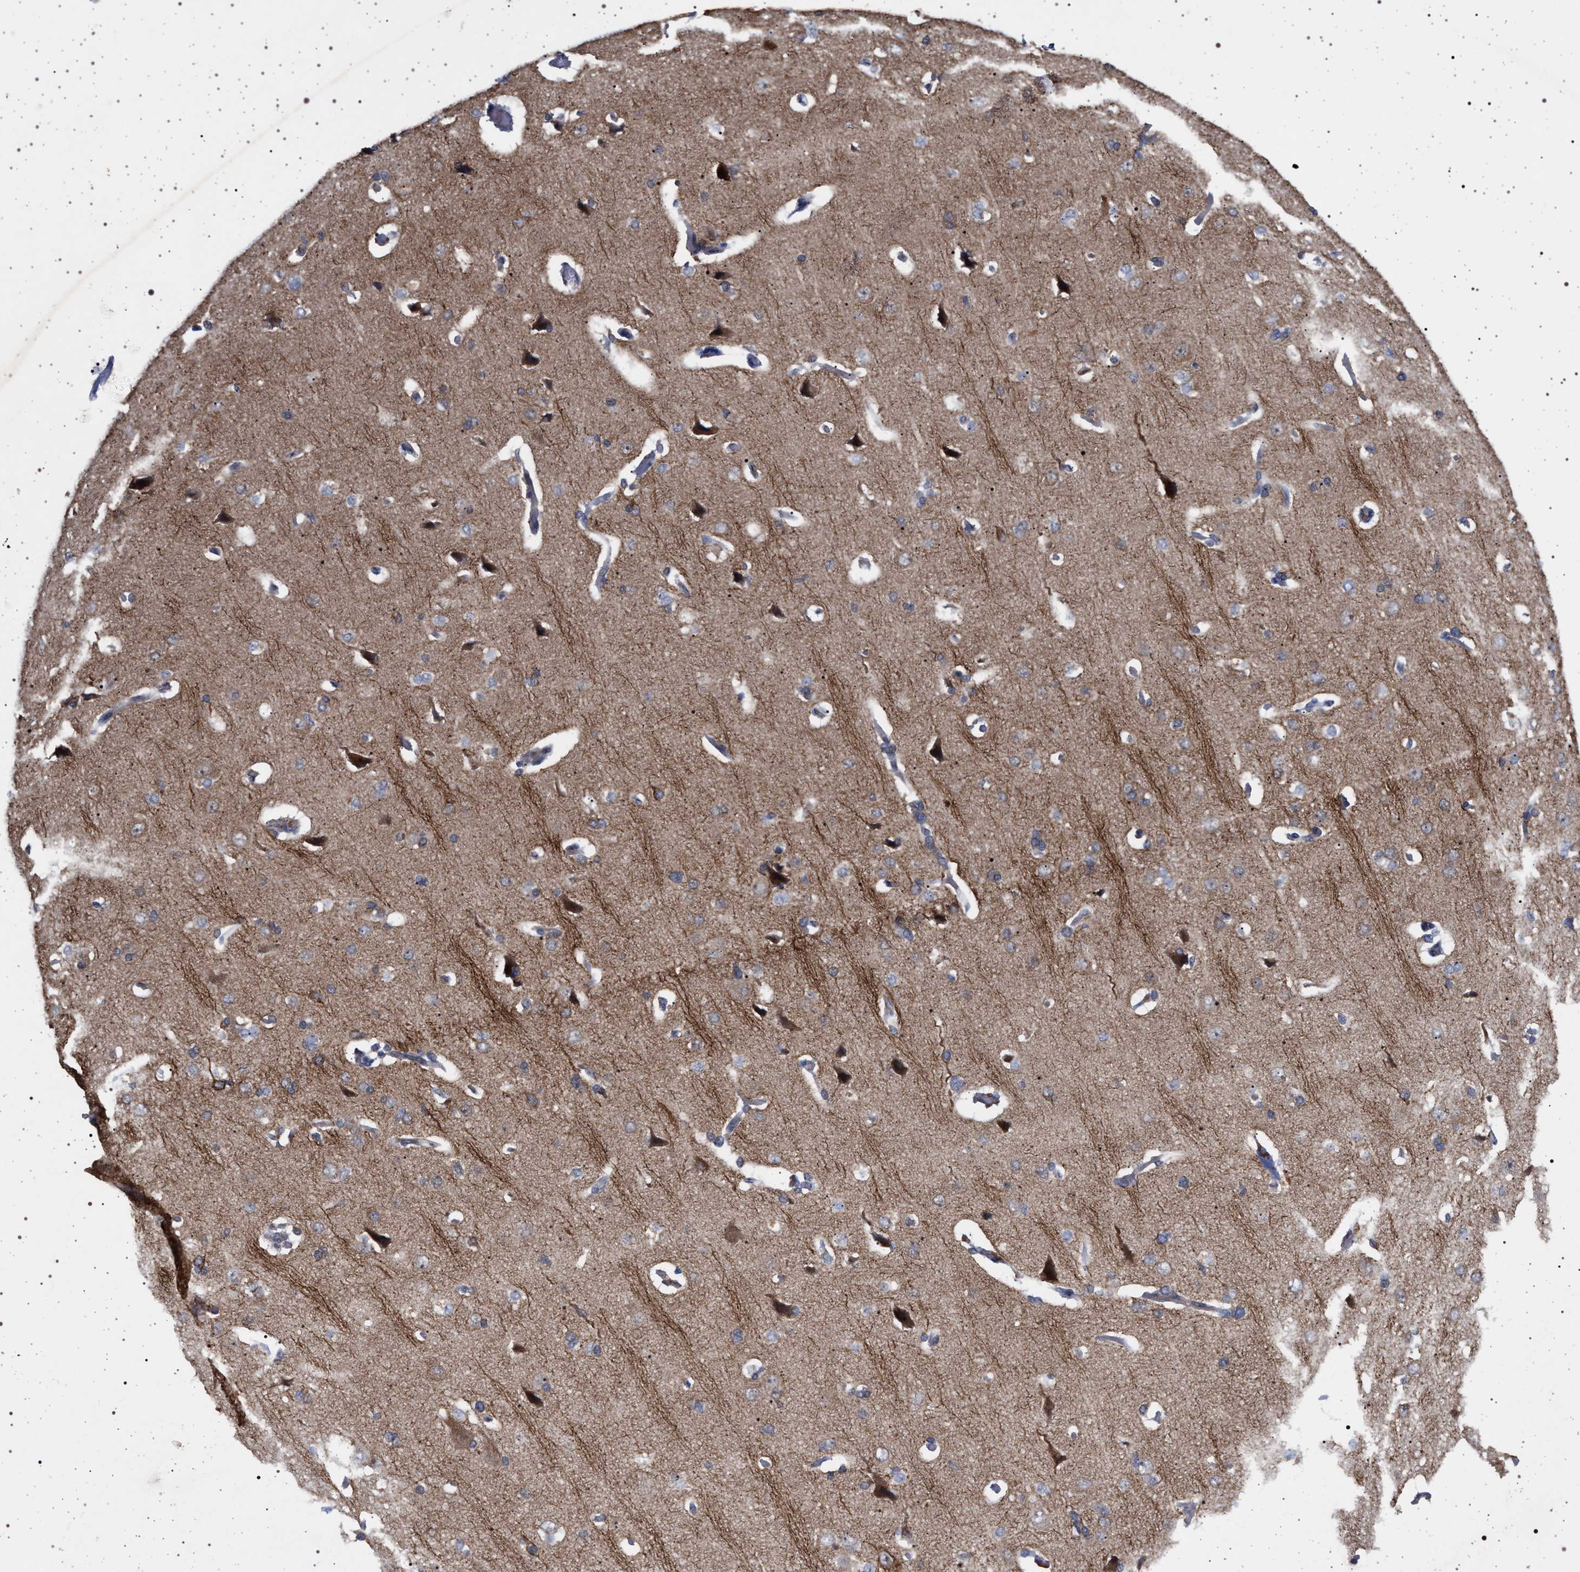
{"staining": {"intensity": "negative", "quantity": "none", "location": "none"}, "tissue": "cerebral cortex", "cell_type": "Endothelial cells", "image_type": "normal", "snomed": [{"axis": "morphology", "description": "Normal tissue, NOS"}, {"axis": "topography", "description": "Cerebral cortex"}], "caption": "Endothelial cells show no significant expression in benign cerebral cortex. (Brightfield microscopy of DAB (3,3'-diaminobenzidine) immunohistochemistry at high magnification).", "gene": "RBM48", "patient": {"sex": "male", "age": 62}}